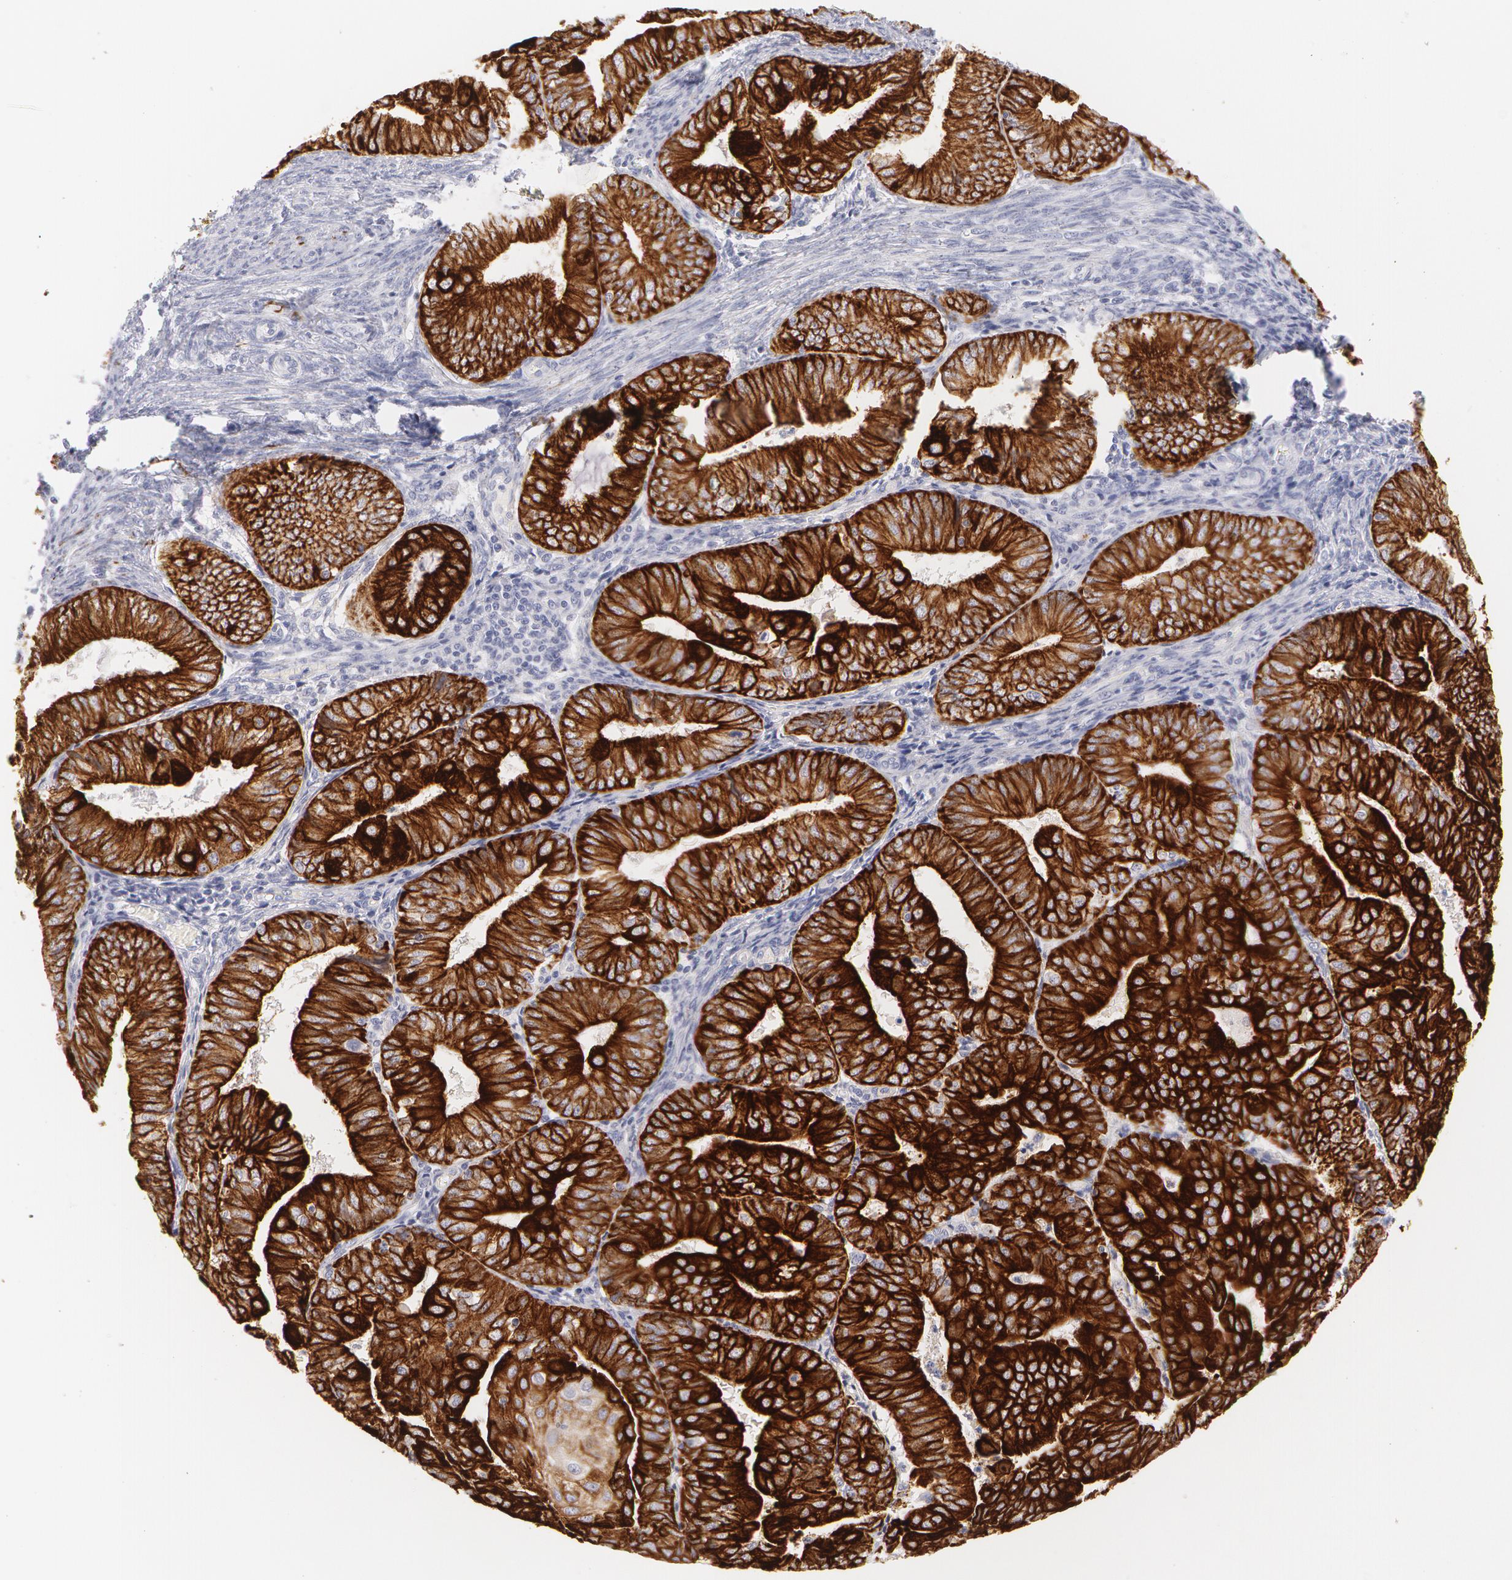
{"staining": {"intensity": "strong", "quantity": ">75%", "location": "cytoplasmic/membranous"}, "tissue": "endometrial cancer", "cell_type": "Tumor cells", "image_type": "cancer", "snomed": [{"axis": "morphology", "description": "Adenocarcinoma, NOS"}, {"axis": "topography", "description": "Endometrium"}], "caption": "This is an image of IHC staining of endometrial cancer, which shows strong positivity in the cytoplasmic/membranous of tumor cells.", "gene": "KRT8", "patient": {"sex": "female", "age": 79}}